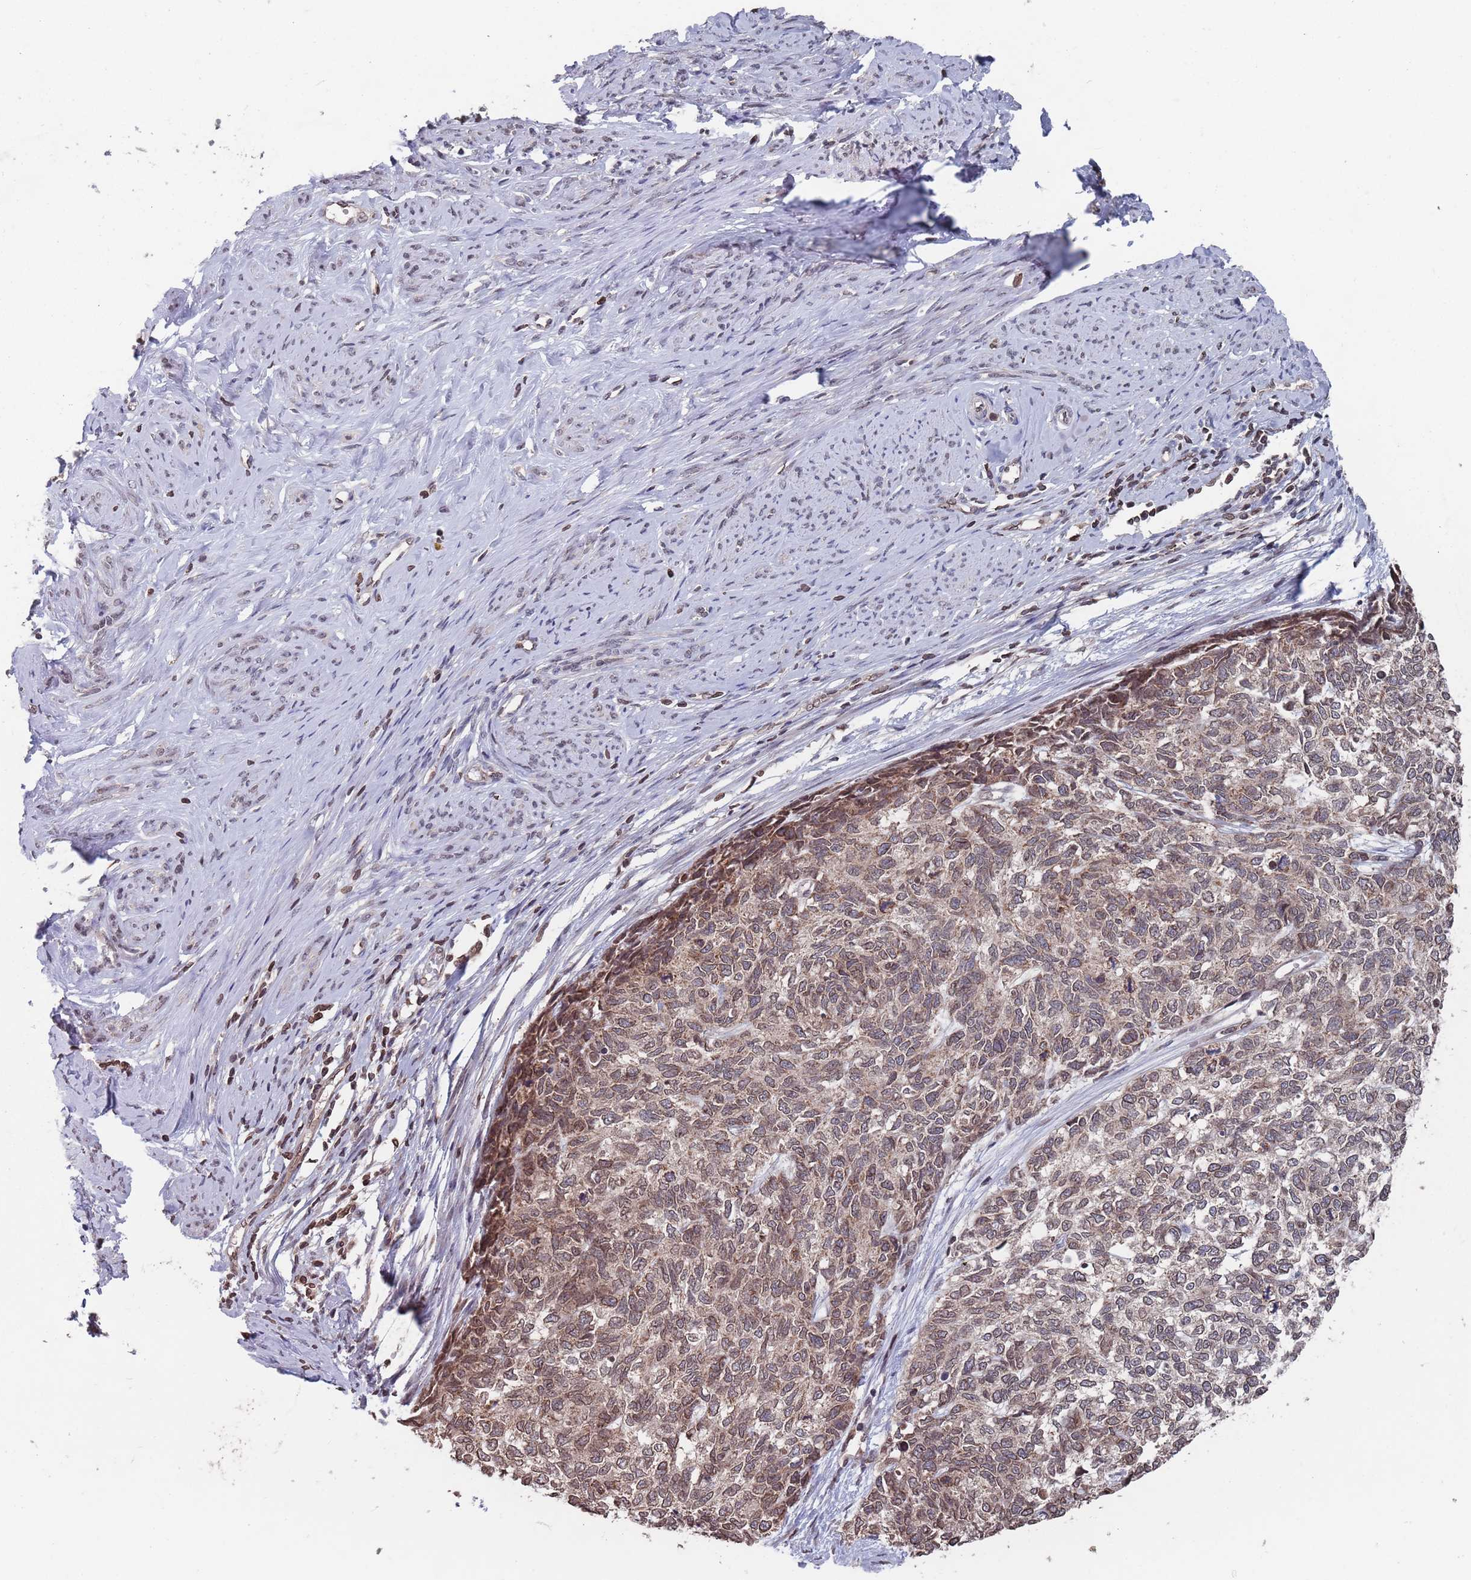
{"staining": {"intensity": "moderate", "quantity": ">75%", "location": "cytoplasmic/membranous,nuclear"}, "tissue": "cervical cancer", "cell_type": "Tumor cells", "image_type": "cancer", "snomed": [{"axis": "morphology", "description": "Squamous cell carcinoma, NOS"}, {"axis": "topography", "description": "Cervix"}], "caption": "Immunohistochemistry (IHC) image of cervical cancer (squamous cell carcinoma) stained for a protein (brown), which displays medium levels of moderate cytoplasmic/membranous and nuclear expression in approximately >75% of tumor cells.", "gene": "SDHAF3", "patient": {"sex": "female", "age": 63}}